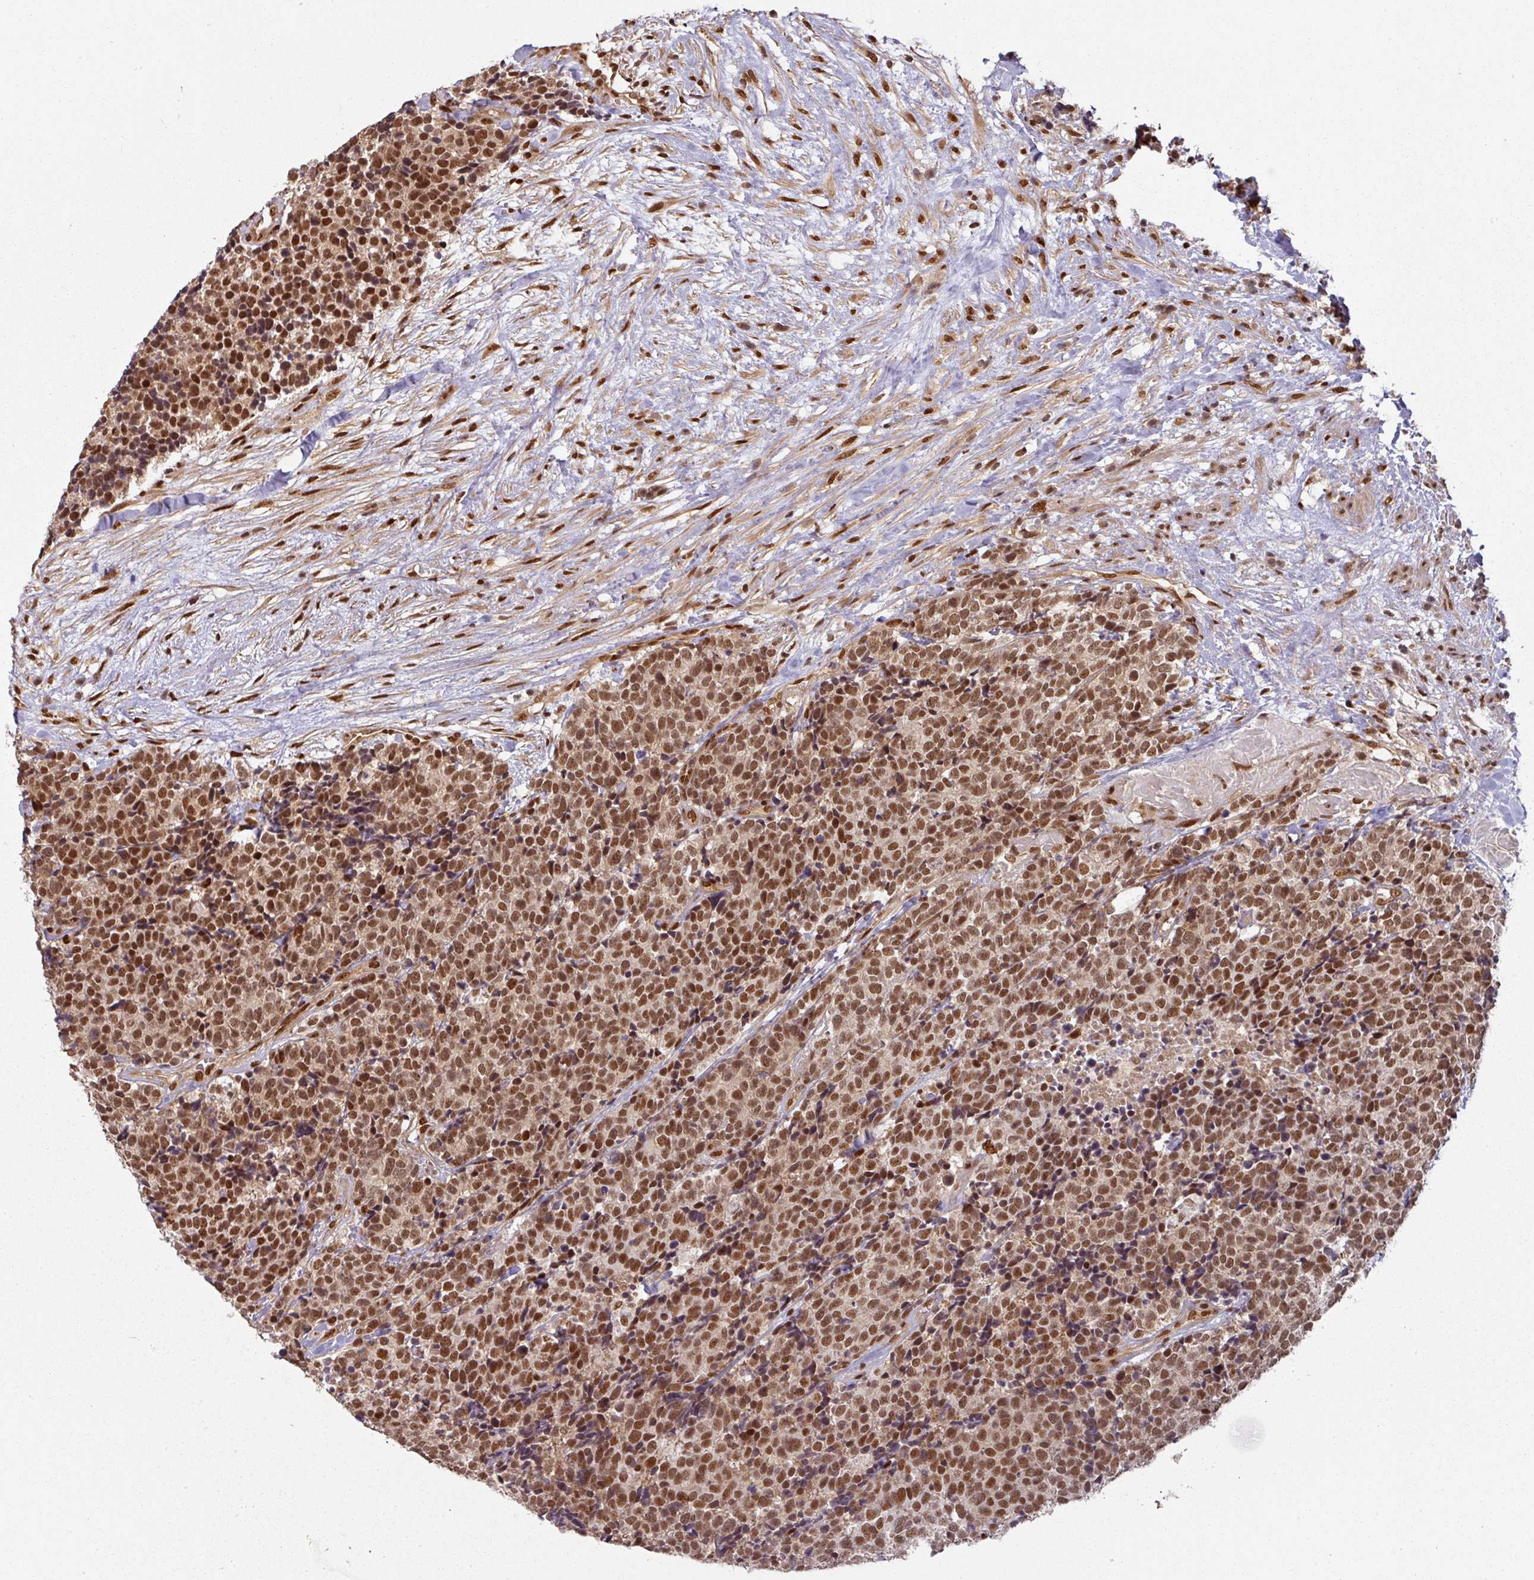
{"staining": {"intensity": "strong", "quantity": ">75%", "location": "nuclear"}, "tissue": "carcinoid", "cell_type": "Tumor cells", "image_type": "cancer", "snomed": [{"axis": "morphology", "description": "Carcinoid, malignant, NOS"}, {"axis": "topography", "description": "Skin"}], "caption": "The immunohistochemical stain labels strong nuclear expression in tumor cells of malignant carcinoid tissue. (DAB IHC, brown staining for protein, blue staining for nuclei).", "gene": "SIK3", "patient": {"sex": "female", "age": 79}}